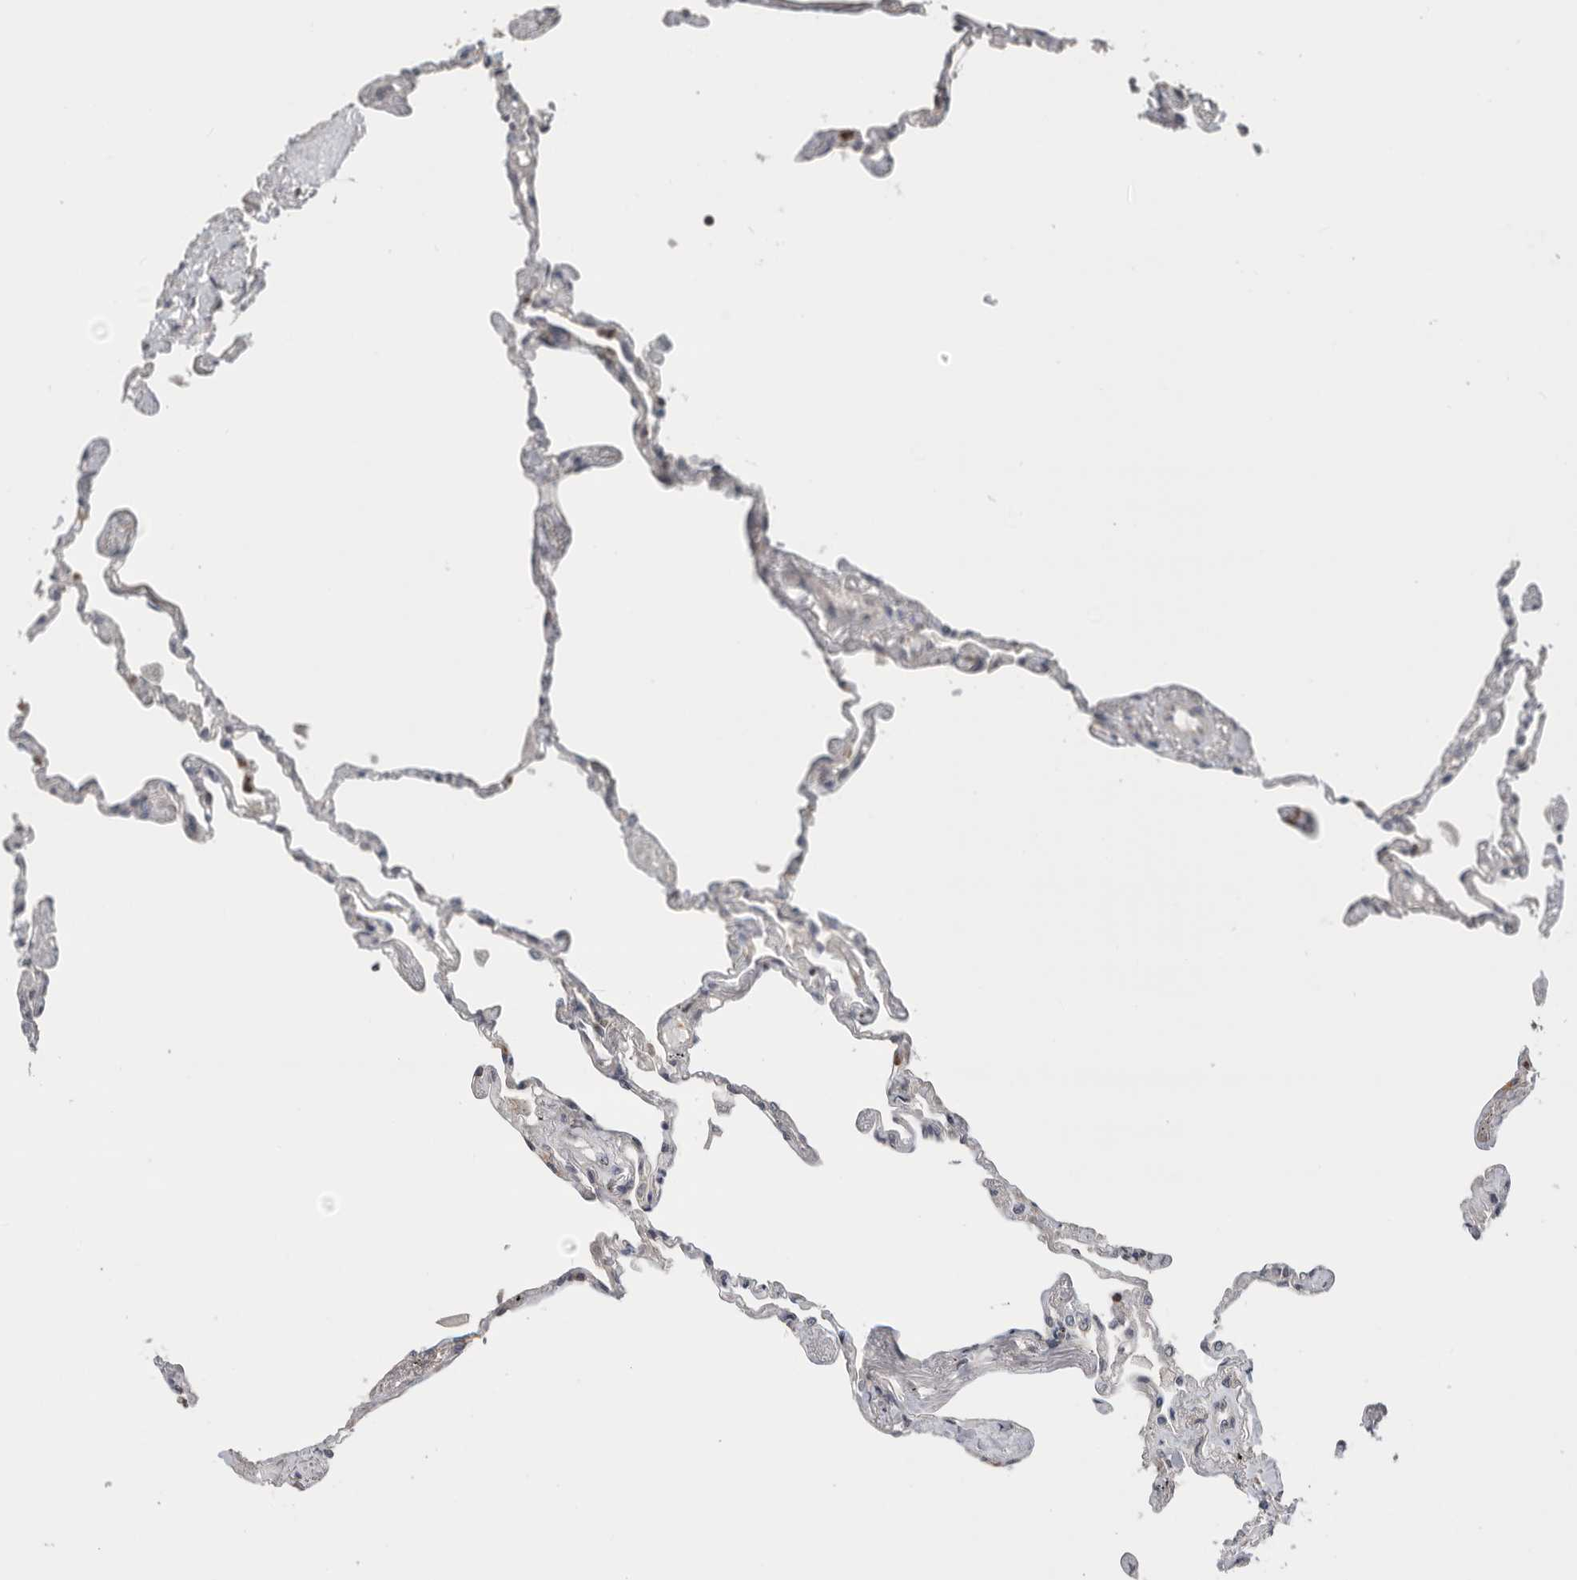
{"staining": {"intensity": "weak", "quantity": "<25%", "location": "cytoplasmic/membranous"}, "tissue": "lung", "cell_type": "Alveolar cells", "image_type": "normal", "snomed": [{"axis": "morphology", "description": "Normal tissue, NOS"}, {"axis": "topography", "description": "Lung"}], "caption": "Lung was stained to show a protein in brown. There is no significant expression in alveolar cells. (DAB (3,3'-diaminobenzidine) immunohistochemistry visualized using brightfield microscopy, high magnification).", "gene": "KLK5", "patient": {"sex": "female", "age": 67}}